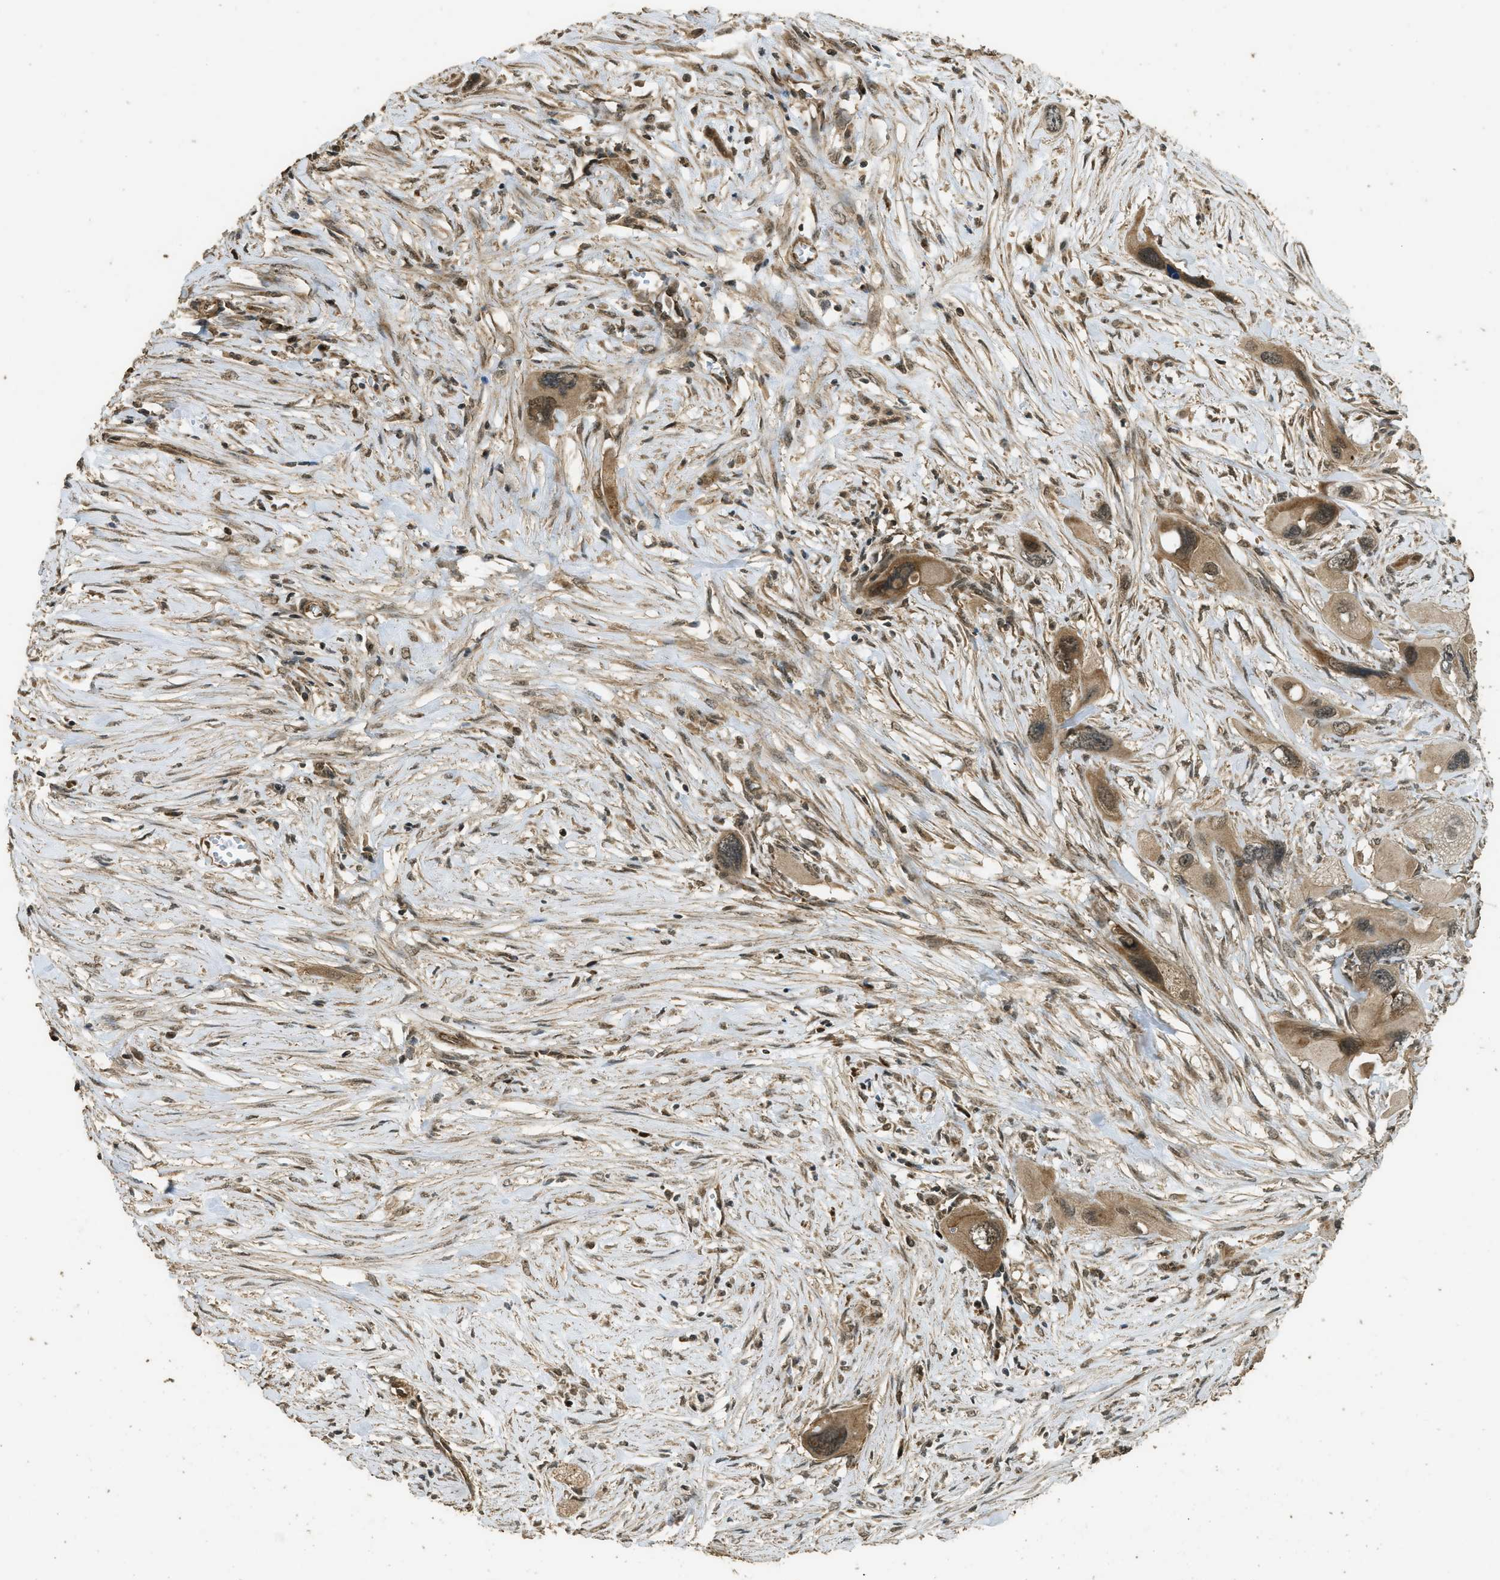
{"staining": {"intensity": "moderate", "quantity": ">75%", "location": "cytoplasmic/membranous,nuclear"}, "tissue": "pancreatic cancer", "cell_type": "Tumor cells", "image_type": "cancer", "snomed": [{"axis": "morphology", "description": "Adenocarcinoma, NOS"}, {"axis": "topography", "description": "Pancreas"}], "caption": "An image of human pancreatic cancer (adenocarcinoma) stained for a protein demonstrates moderate cytoplasmic/membranous and nuclear brown staining in tumor cells.", "gene": "CTPS1", "patient": {"sex": "male", "age": 73}}